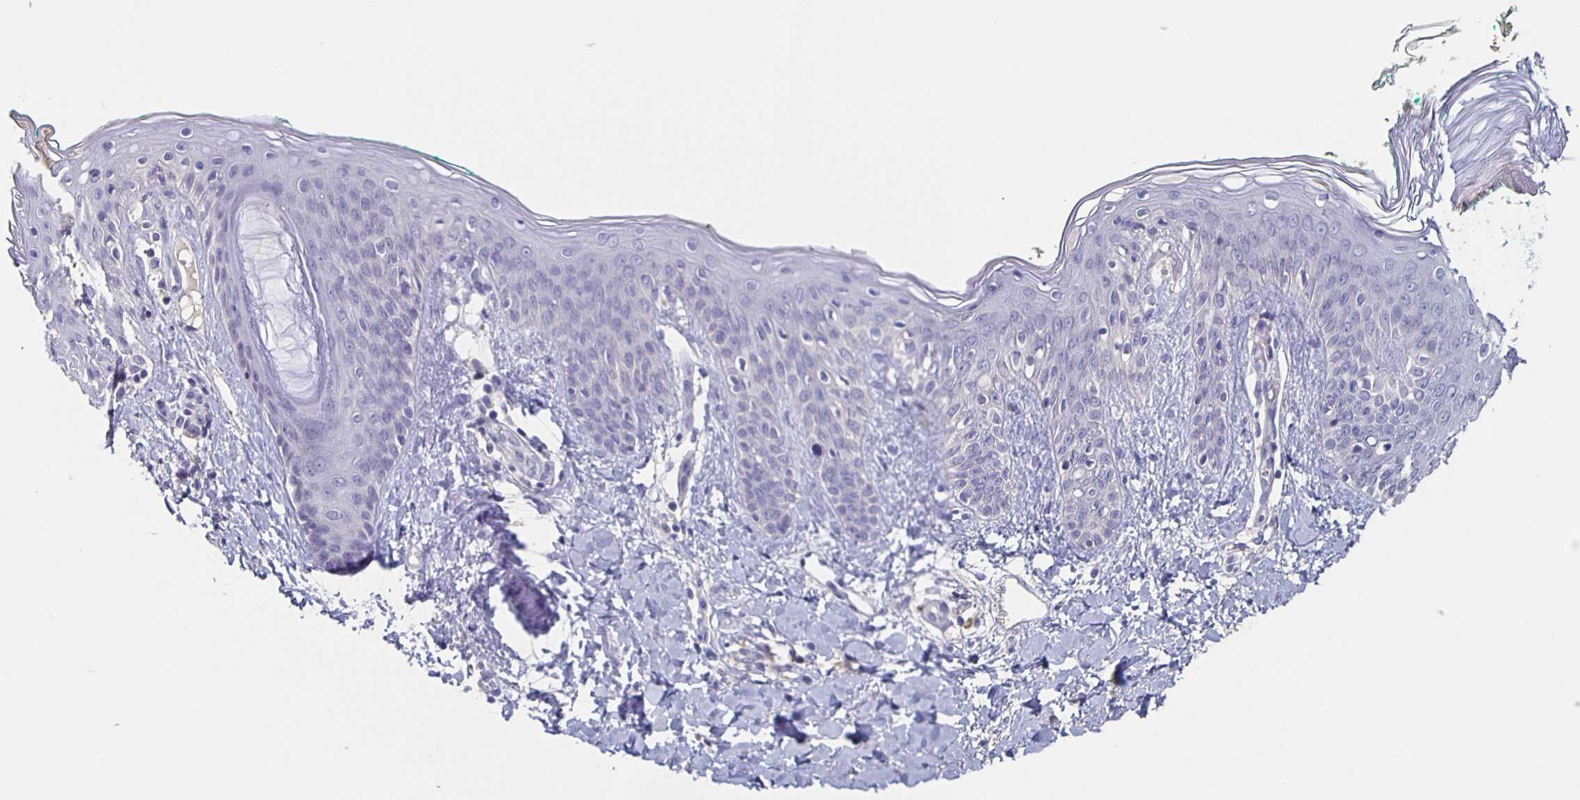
{"staining": {"intensity": "negative", "quantity": "none", "location": "none"}, "tissue": "skin", "cell_type": "Fibroblasts", "image_type": "normal", "snomed": [{"axis": "morphology", "description": "Normal tissue, NOS"}, {"axis": "topography", "description": "Skin"}], "caption": "Histopathology image shows no protein expression in fibroblasts of unremarkable skin.", "gene": "CACNA2D2", "patient": {"sex": "male", "age": 16}}